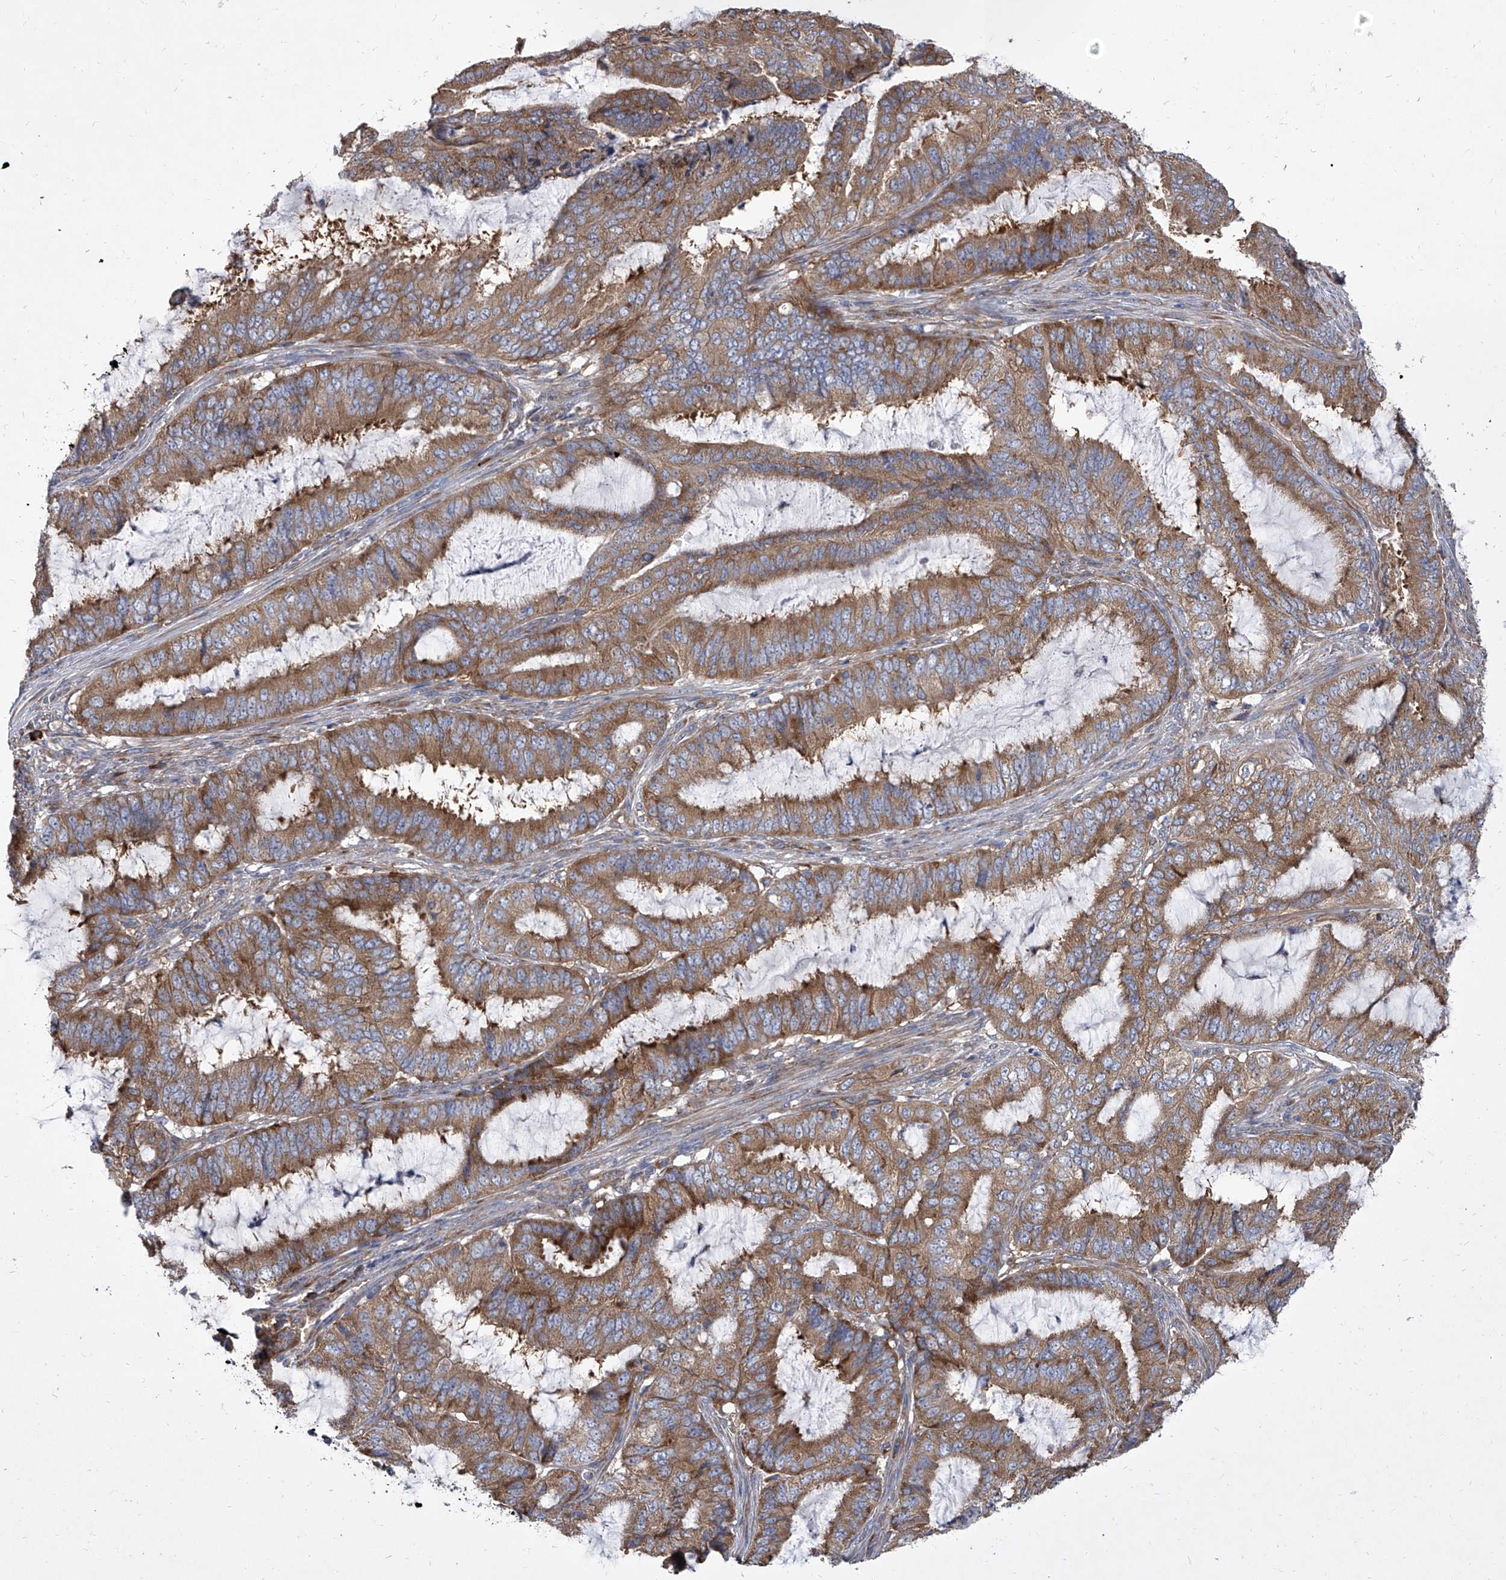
{"staining": {"intensity": "moderate", "quantity": ">75%", "location": "cytoplasmic/membranous"}, "tissue": "endometrial cancer", "cell_type": "Tumor cells", "image_type": "cancer", "snomed": [{"axis": "morphology", "description": "Adenocarcinoma, NOS"}, {"axis": "topography", "description": "Endometrium"}], "caption": "Immunohistochemistry (DAB) staining of endometrial adenocarcinoma displays moderate cytoplasmic/membranous protein staining in approximately >75% of tumor cells.", "gene": "EIF2S2", "patient": {"sex": "female", "age": 51}}